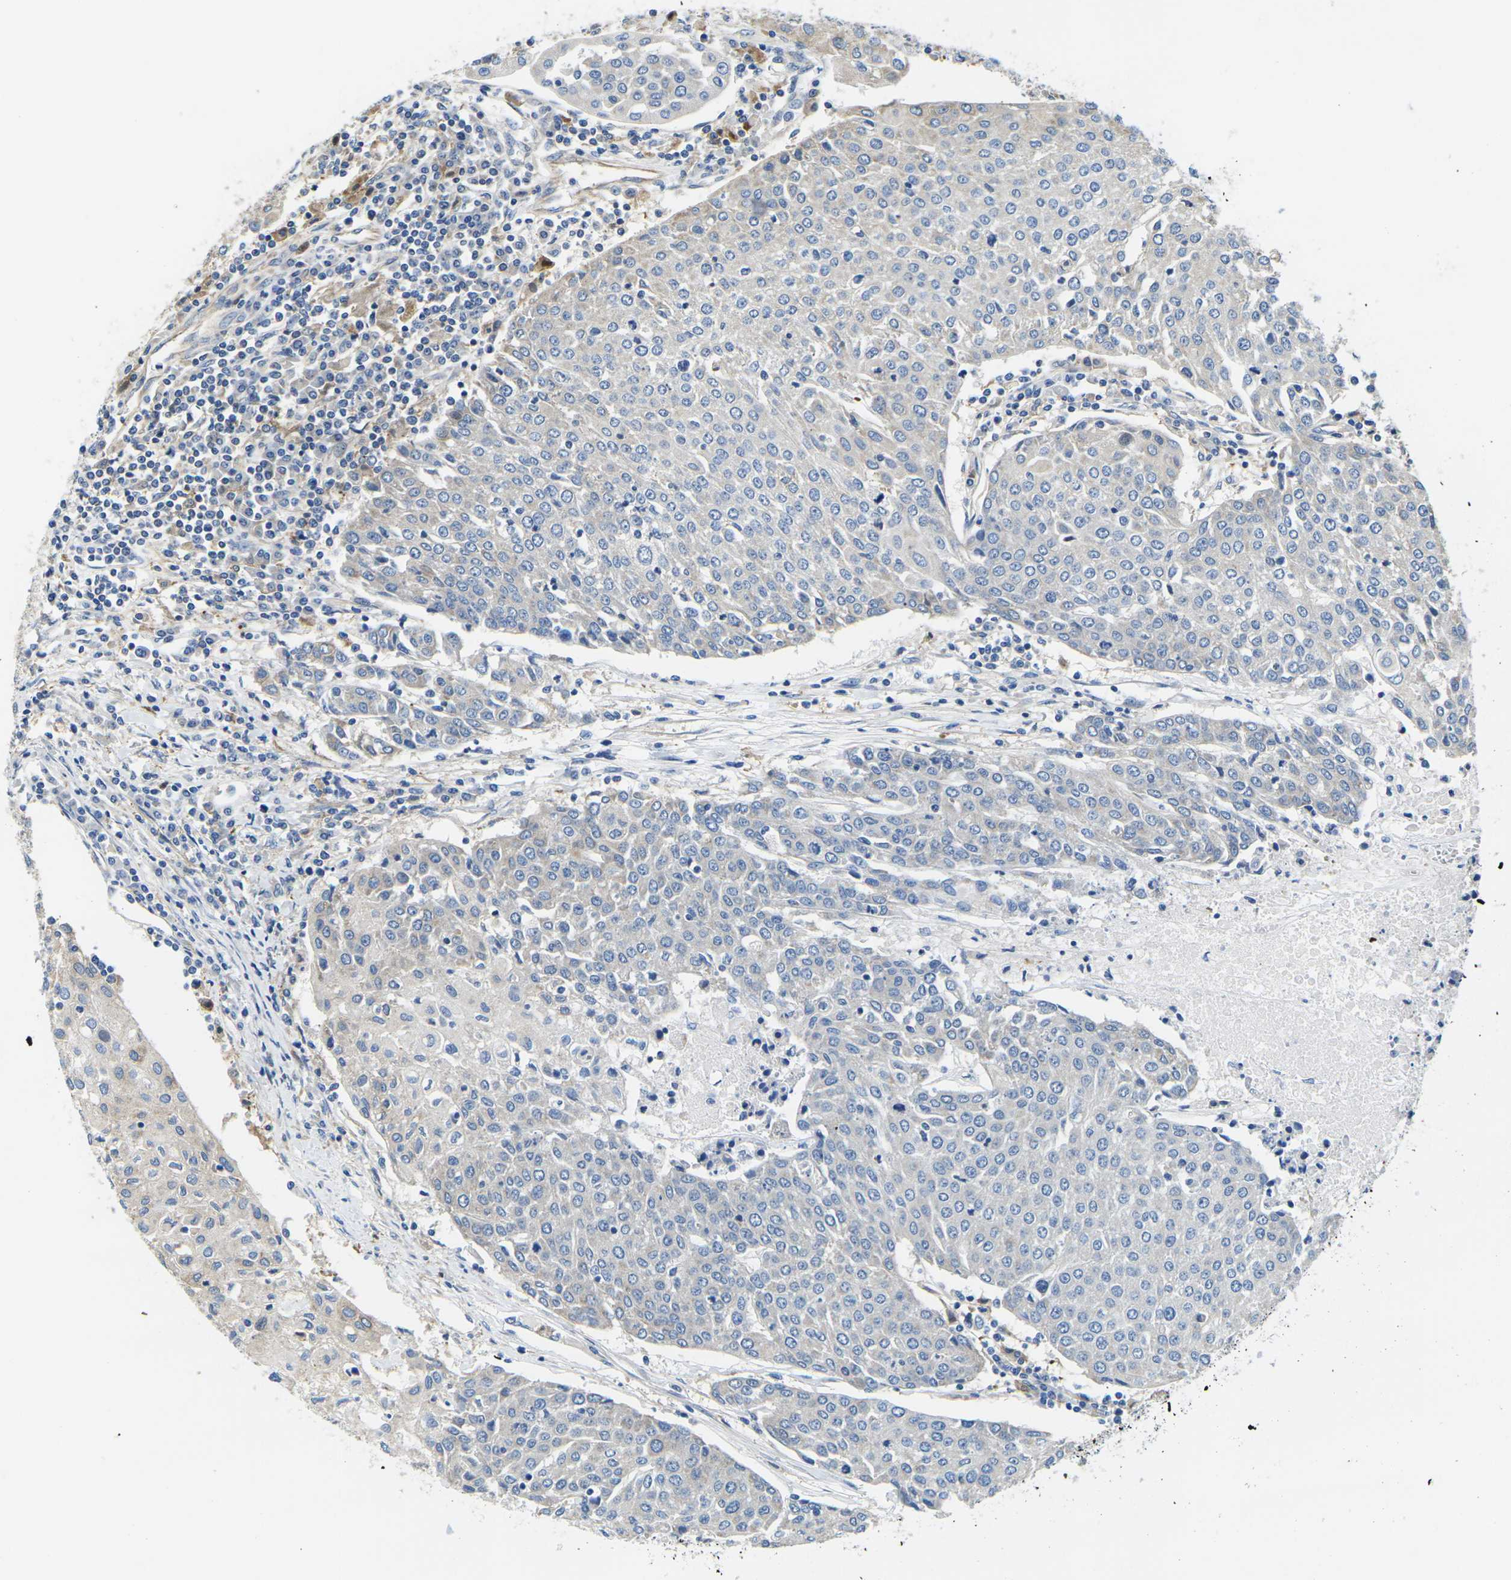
{"staining": {"intensity": "weak", "quantity": "<25%", "location": "cytoplasmic/membranous"}, "tissue": "urothelial cancer", "cell_type": "Tumor cells", "image_type": "cancer", "snomed": [{"axis": "morphology", "description": "Urothelial carcinoma, High grade"}, {"axis": "topography", "description": "Urinary bladder"}], "caption": "The image reveals no significant expression in tumor cells of urothelial carcinoma (high-grade). Nuclei are stained in blue.", "gene": "TMEFF2", "patient": {"sex": "female", "age": 85}}